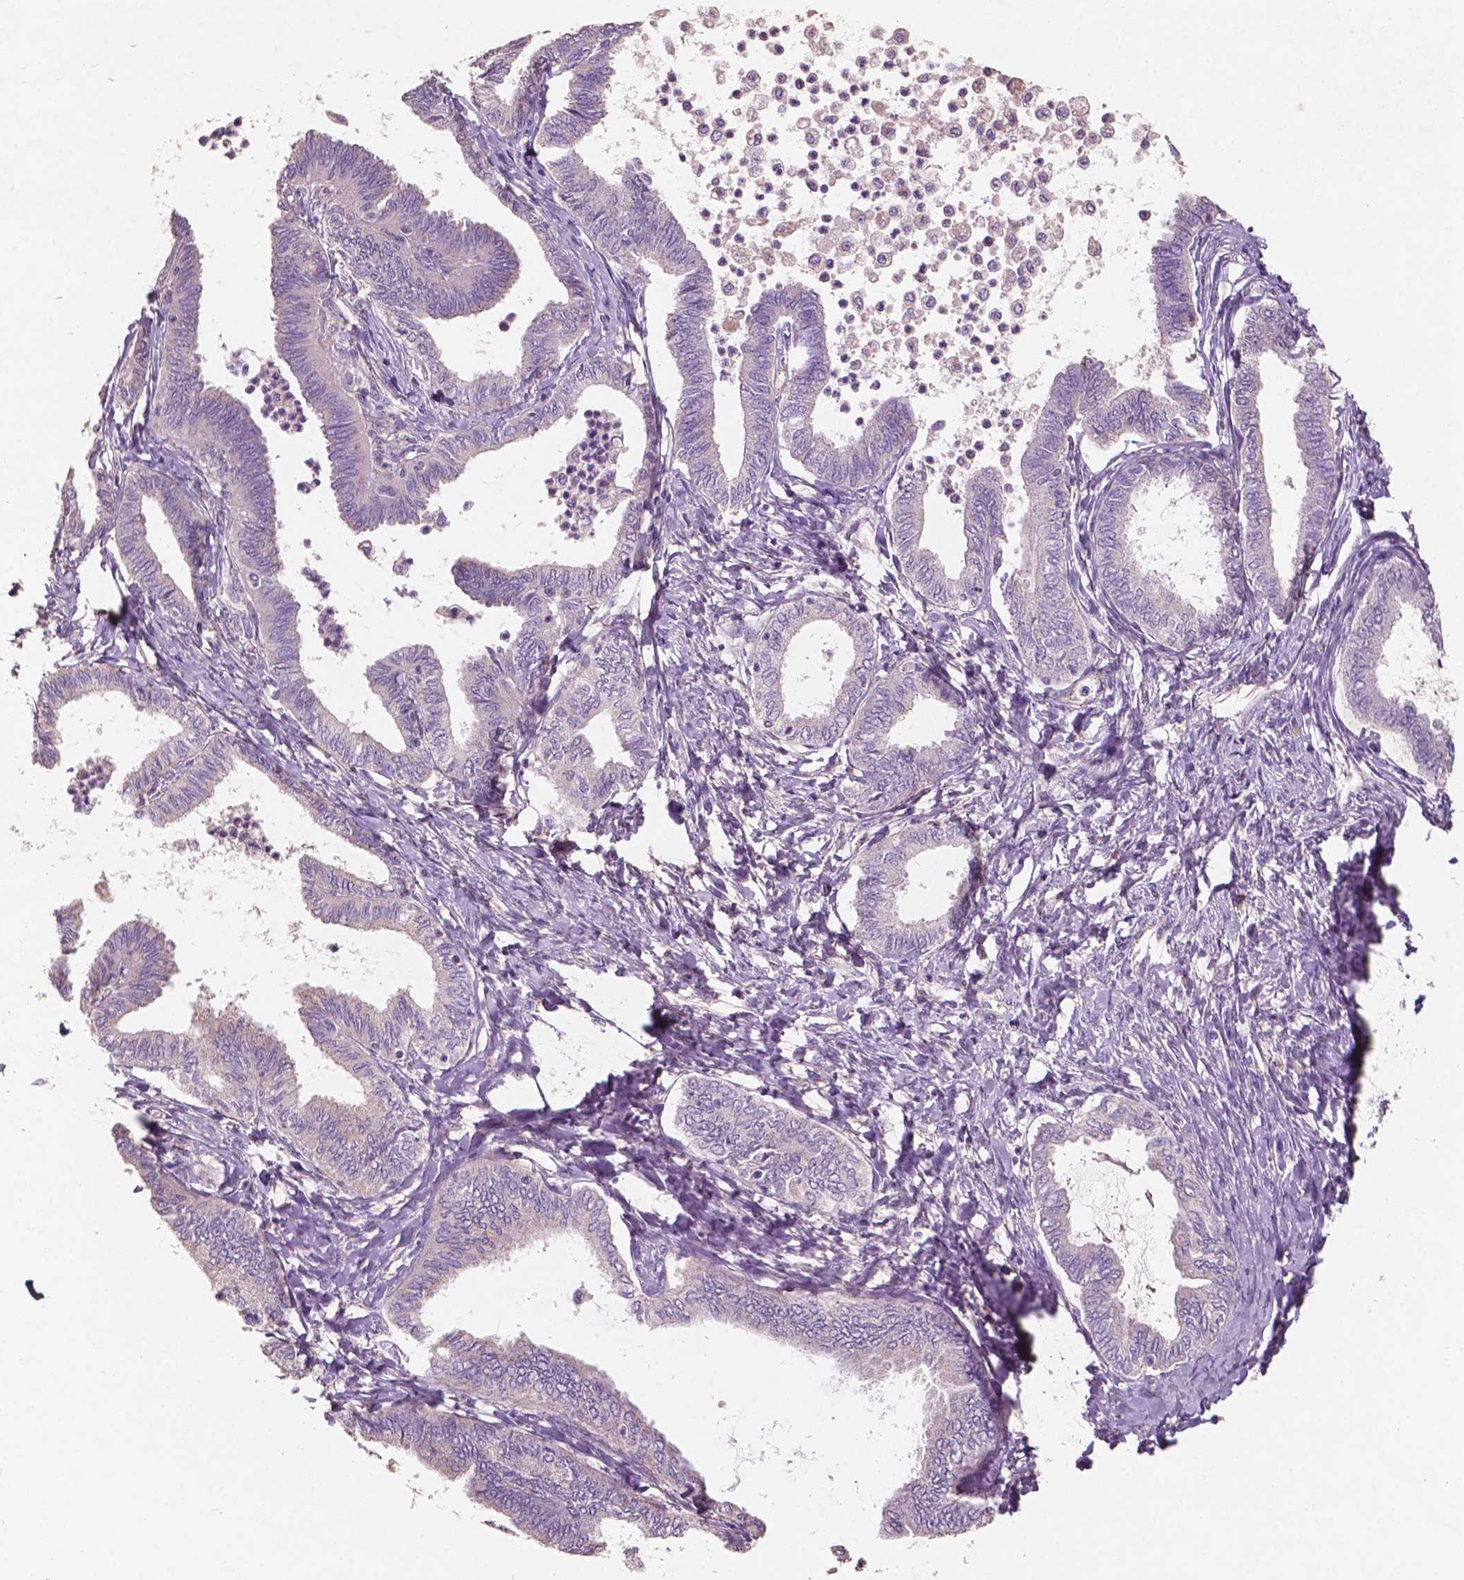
{"staining": {"intensity": "negative", "quantity": "none", "location": "none"}, "tissue": "ovarian cancer", "cell_type": "Tumor cells", "image_type": "cancer", "snomed": [{"axis": "morphology", "description": "Carcinoma, endometroid"}, {"axis": "topography", "description": "Ovary"}], "caption": "The photomicrograph reveals no staining of tumor cells in ovarian cancer.", "gene": "CHPT1", "patient": {"sex": "female", "age": 70}}